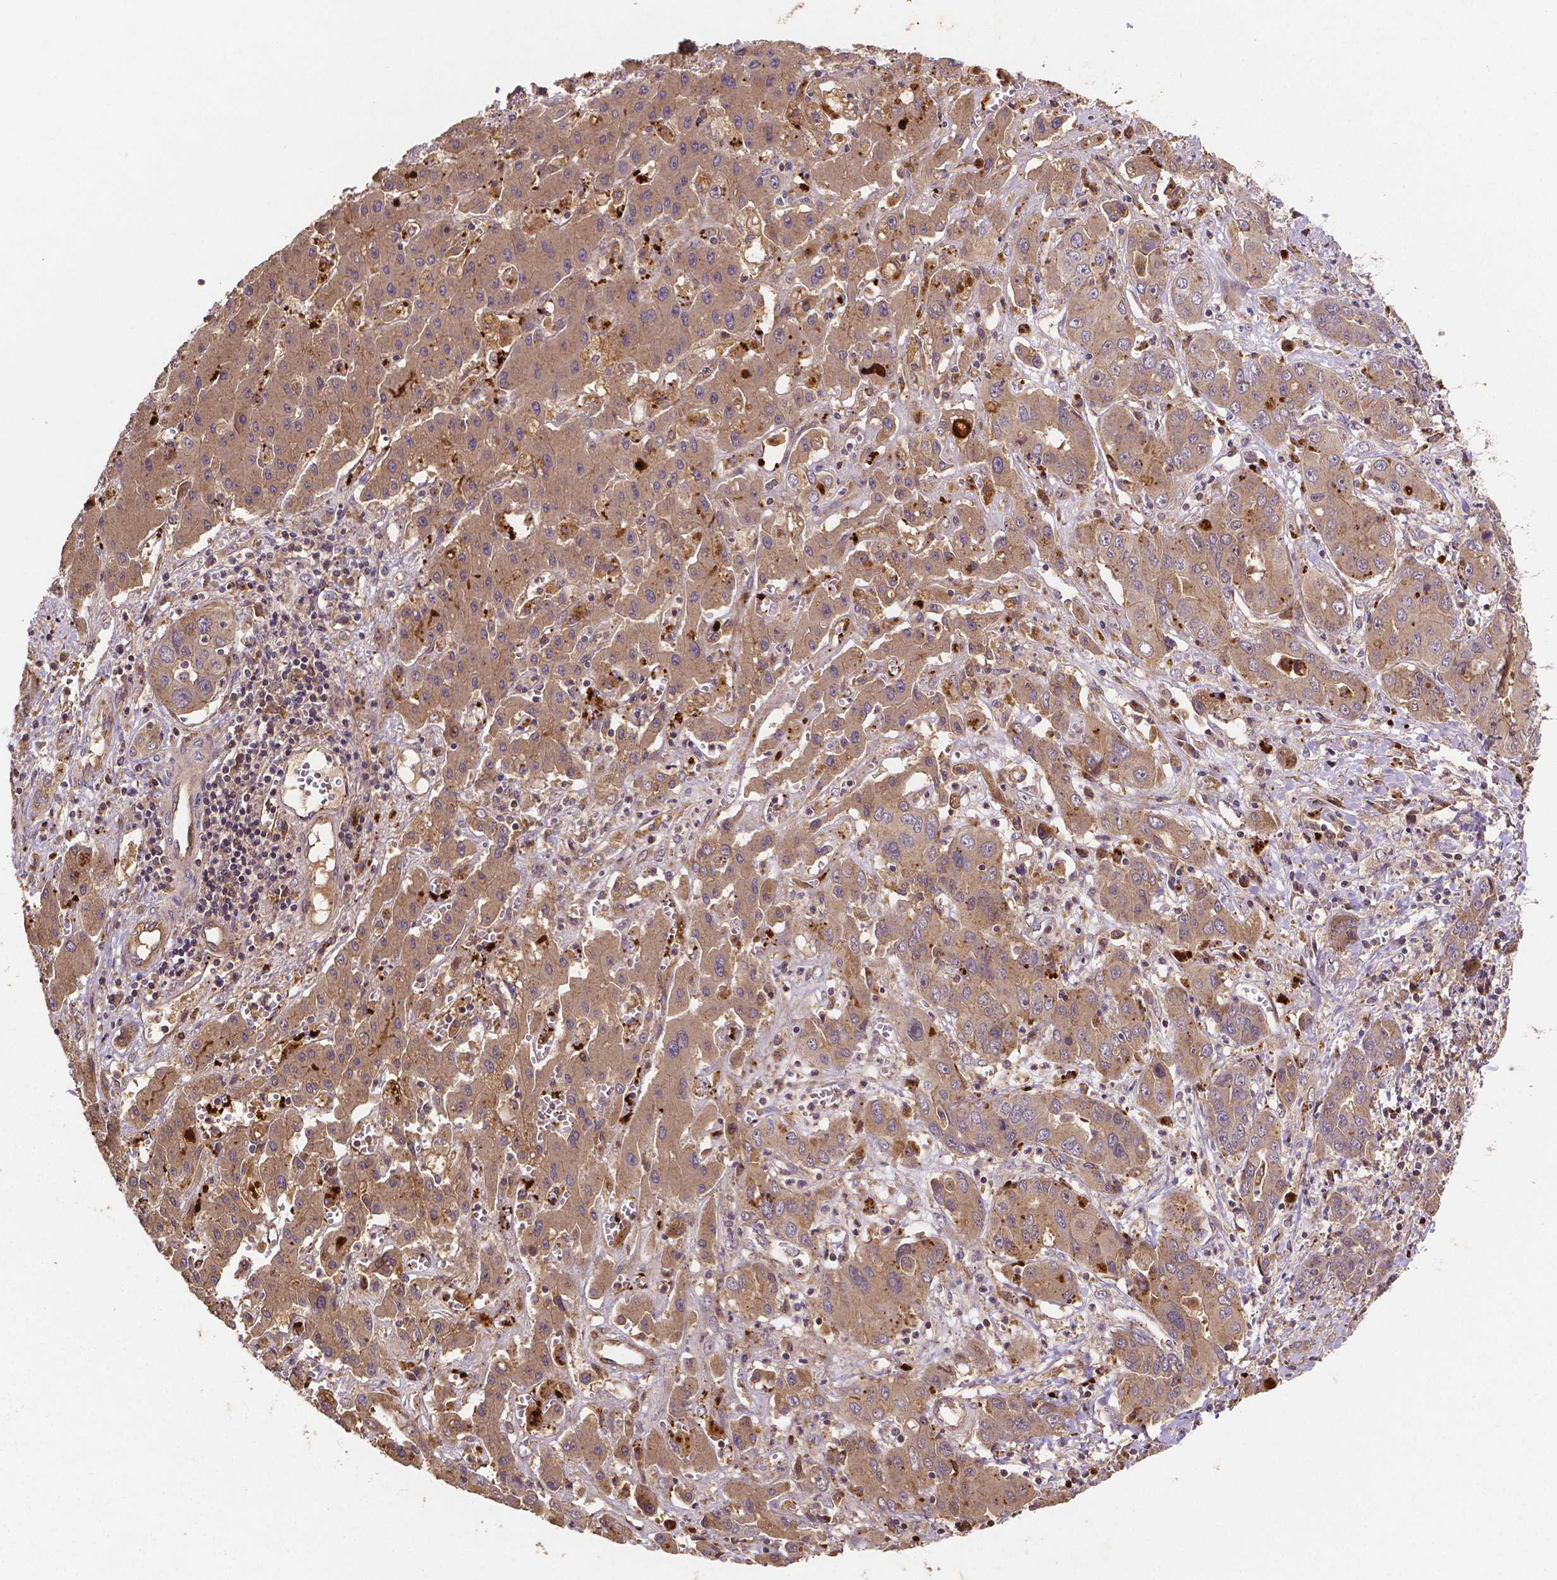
{"staining": {"intensity": "weak", "quantity": ">75%", "location": "cytoplasmic/membranous"}, "tissue": "liver cancer", "cell_type": "Tumor cells", "image_type": "cancer", "snomed": [{"axis": "morphology", "description": "Cholangiocarcinoma"}, {"axis": "topography", "description": "Liver"}], "caption": "Immunohistochemistry (DAB (3,3'-diaminobenzidine)) staining of human liver cholangiocarcinoma displays weak cytoplasmic/membranous protein positivity in about >75% of tumor cells. (Brightfield microscopy of DAB IHC at high magnification).", "gene": "RNF123", "patient": {"sex": "male", "age": 67}}